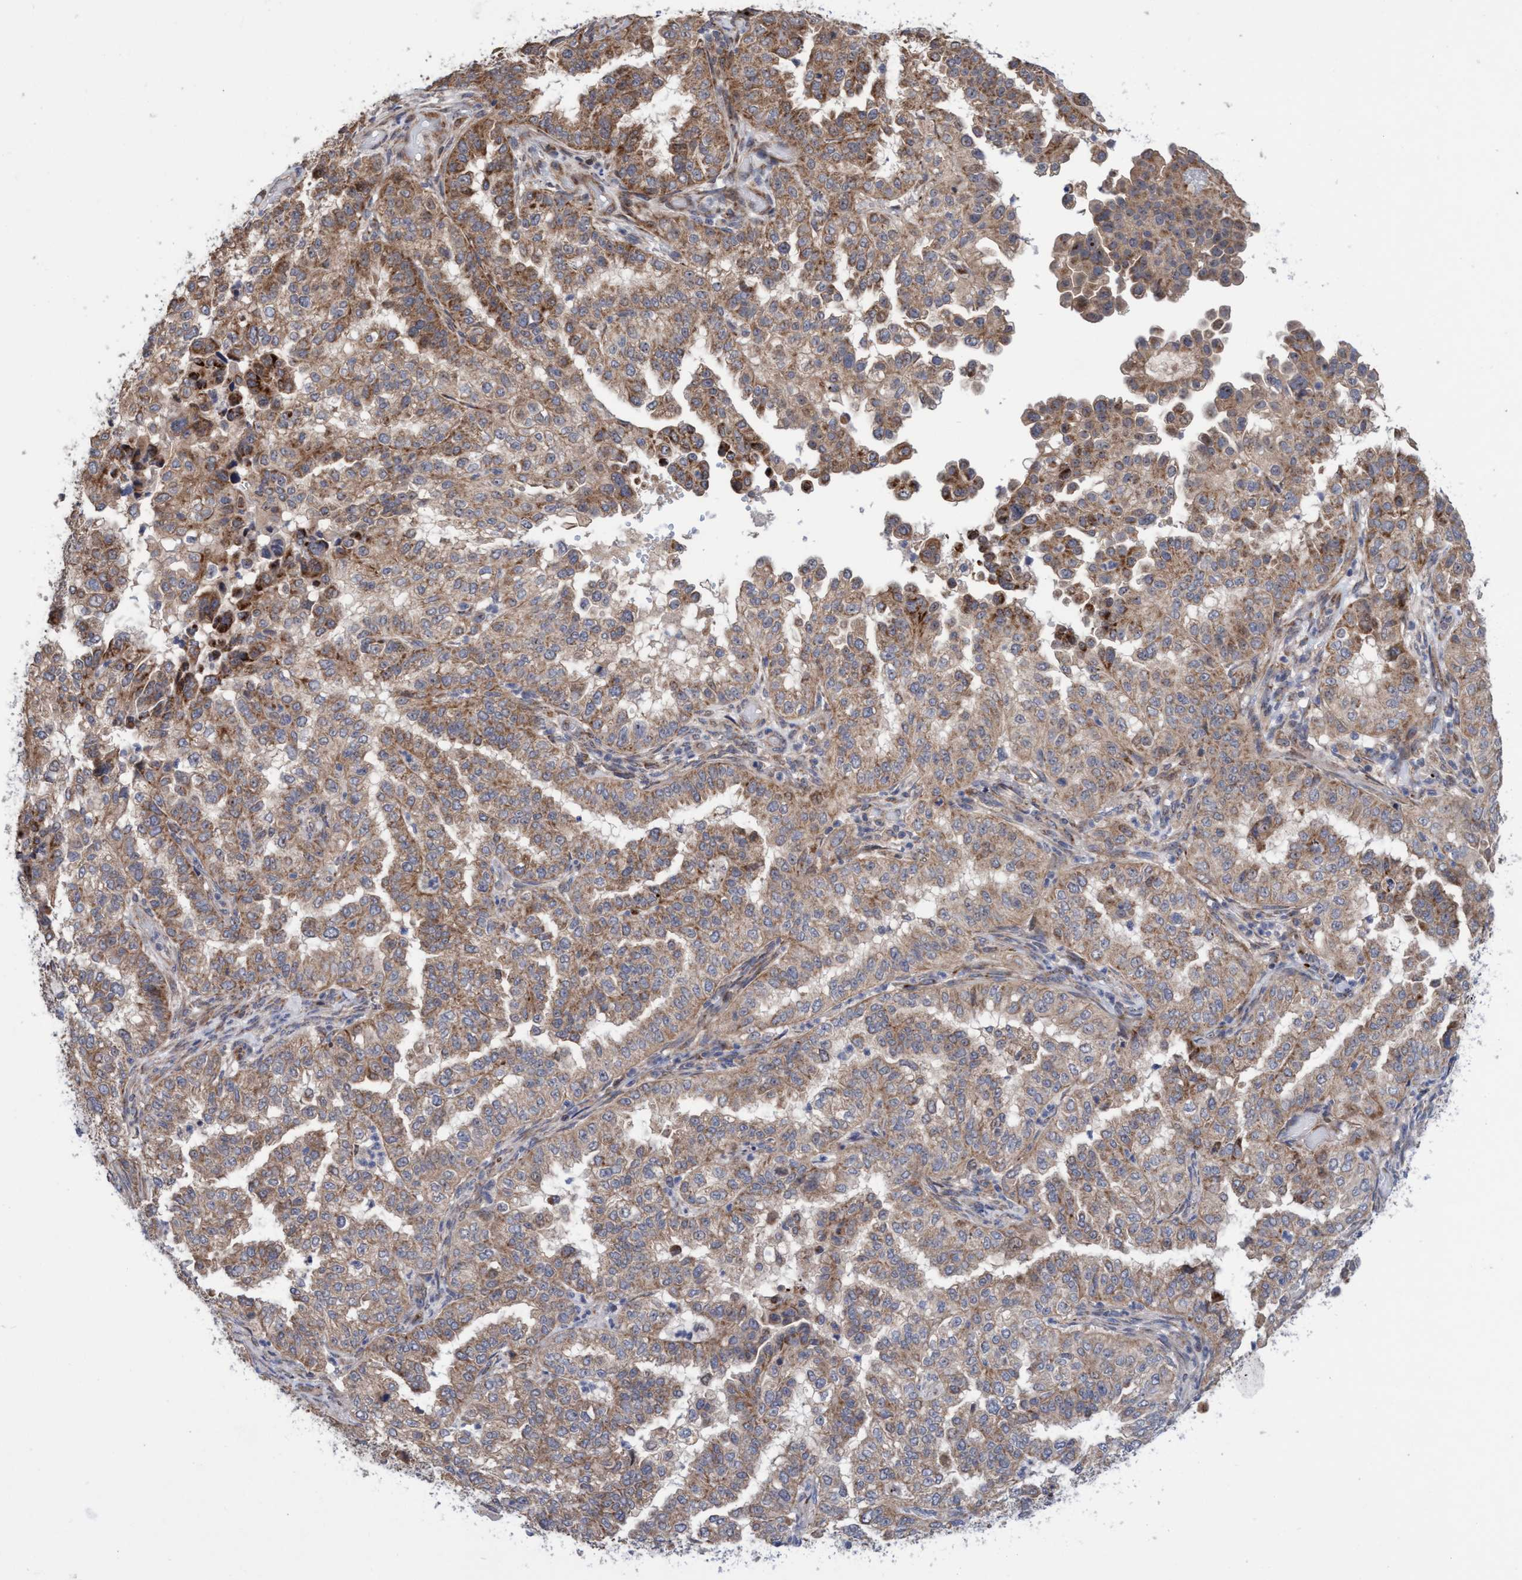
{"staining": {"intensity": "moderate", "quantity": ">75%", "location": "cytoplasmic/membranous"}, "tissue": "endometrial cancer", "cell_type": "Tumor cells", "image_type": "cancer", "snomed": [{"axis": "morphology", "description": "Adenocarcinoma, NOS"}, {"axis": "topography", "description": "Endometrium"}], "caption": "An image showing moderate cytoplasmic/membranous positivity in approximately >75% of tumor cells in adenocarcinoma (endometrial), as visualized by brown immunohistochemical staining.", "gene": "P2RY14", "patient": {"sex": "female", "age": 85}}